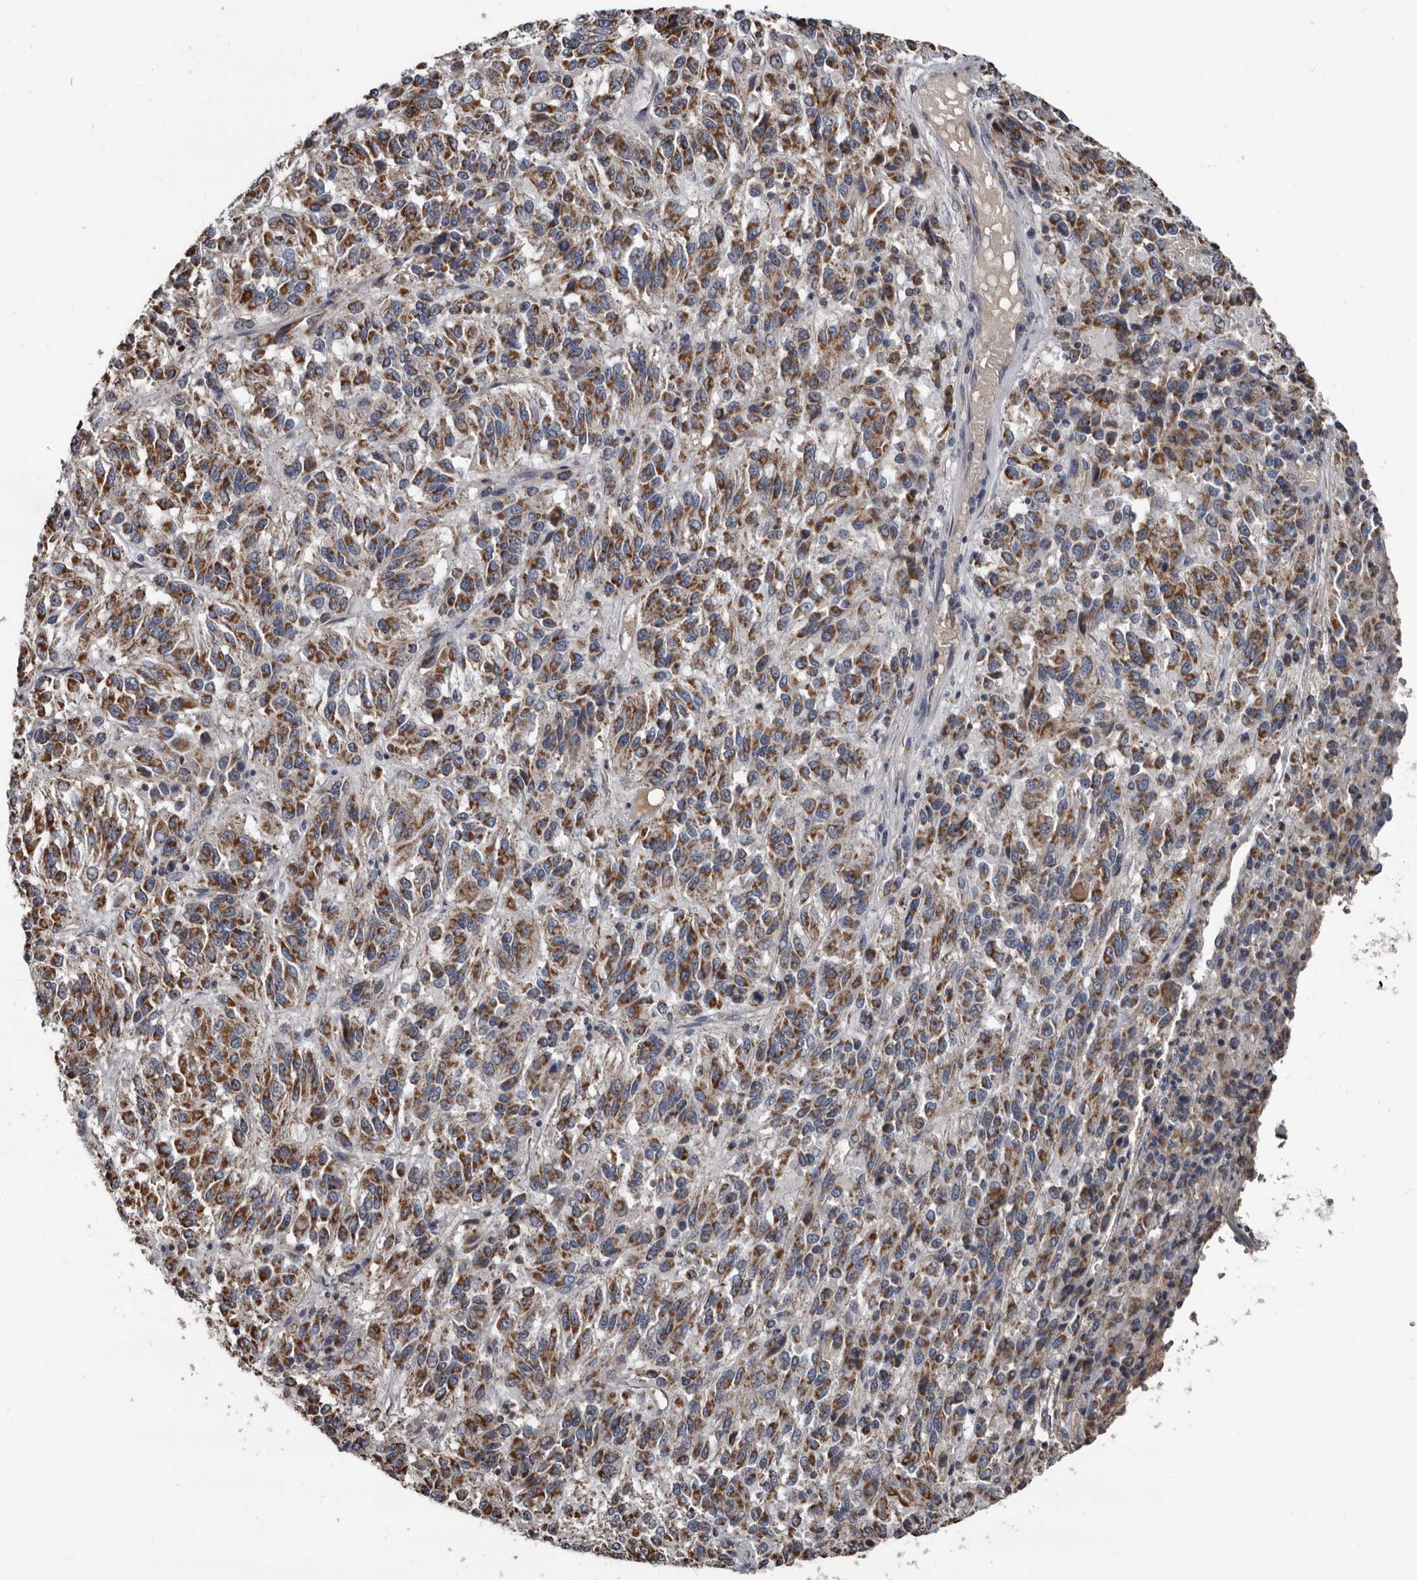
{"staining": {"intensity": "moderate", "quantity": ">75%", "location": "cytoplasmic/membranous"}, "tissue": "melanoma", "cell_type": "Tumor cells", "image_type": "cancer", "snomed": [{"axis": "morphology", "description": "Malignant melanoma, Metastatic site"}, {"axis": "topography", "description": "Lung"}], "caption": "Immunohistochemical staining of human malignant melanoma (metastatic site) reveals moderate cytoplasmic/membranous protein expression in approximately >75% of tumor cells.", "gene": "GREB1", "patient": {"sex": "male", "age": 64}}